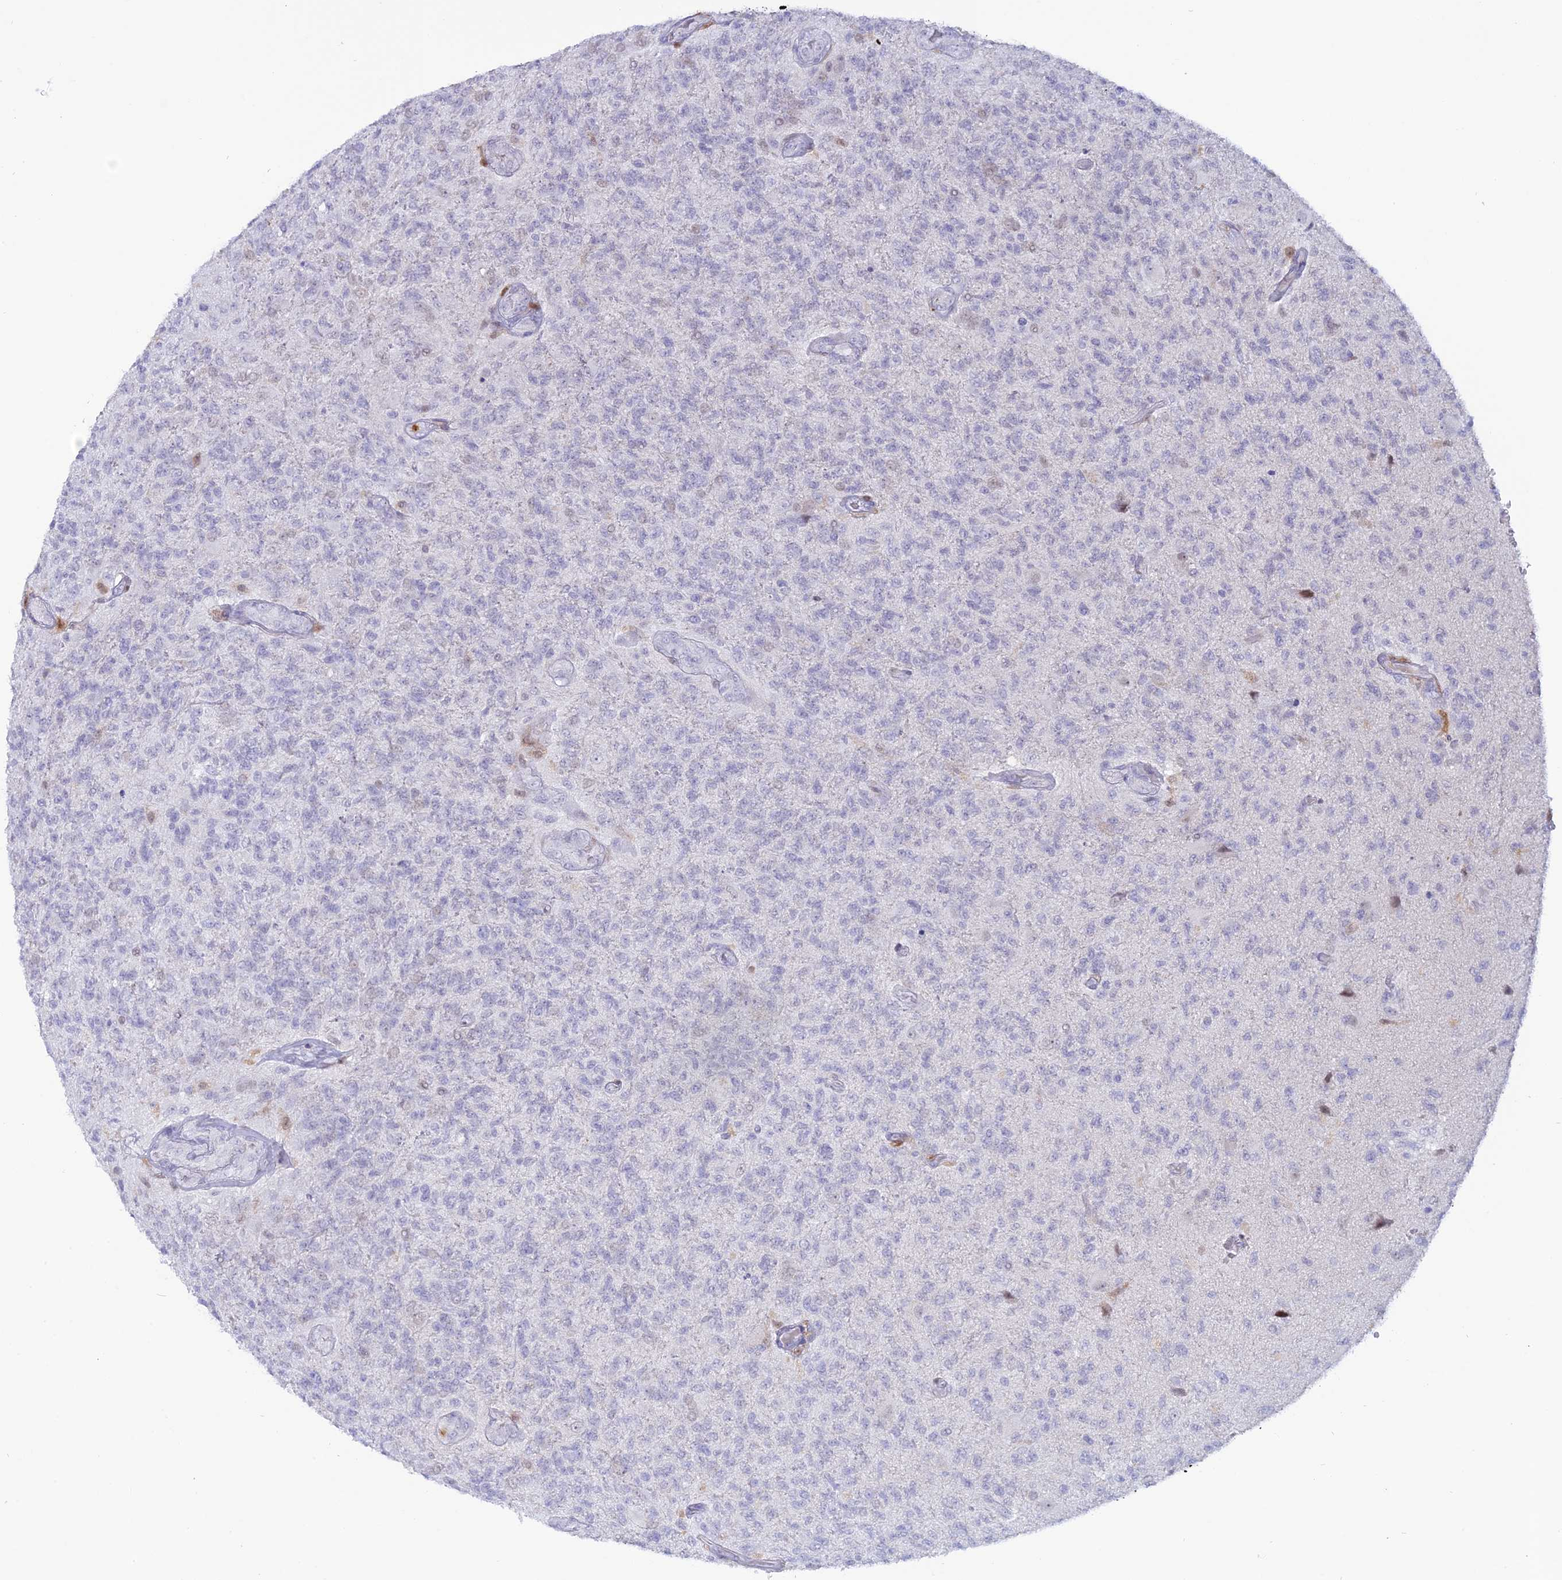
{"staining": {"intensity": "negative", "quantity": "none", "location": "none"}, "tissue": "glioma", "cell_type": "Tumor cells", "image_type": "cancer", "snomed": [{"axis": "morphology", "description": "Glioma, malignant, High grade"}, {"axis": "topography", "description": "Brain"}], "caption": "A high-resolution micrograph shows IHC staining of malignant glioma (high-grade), which reveals no significant expression in tumor cells.", "gene": "PGBD4", "patient": {"sex": "male", "age": 56}}